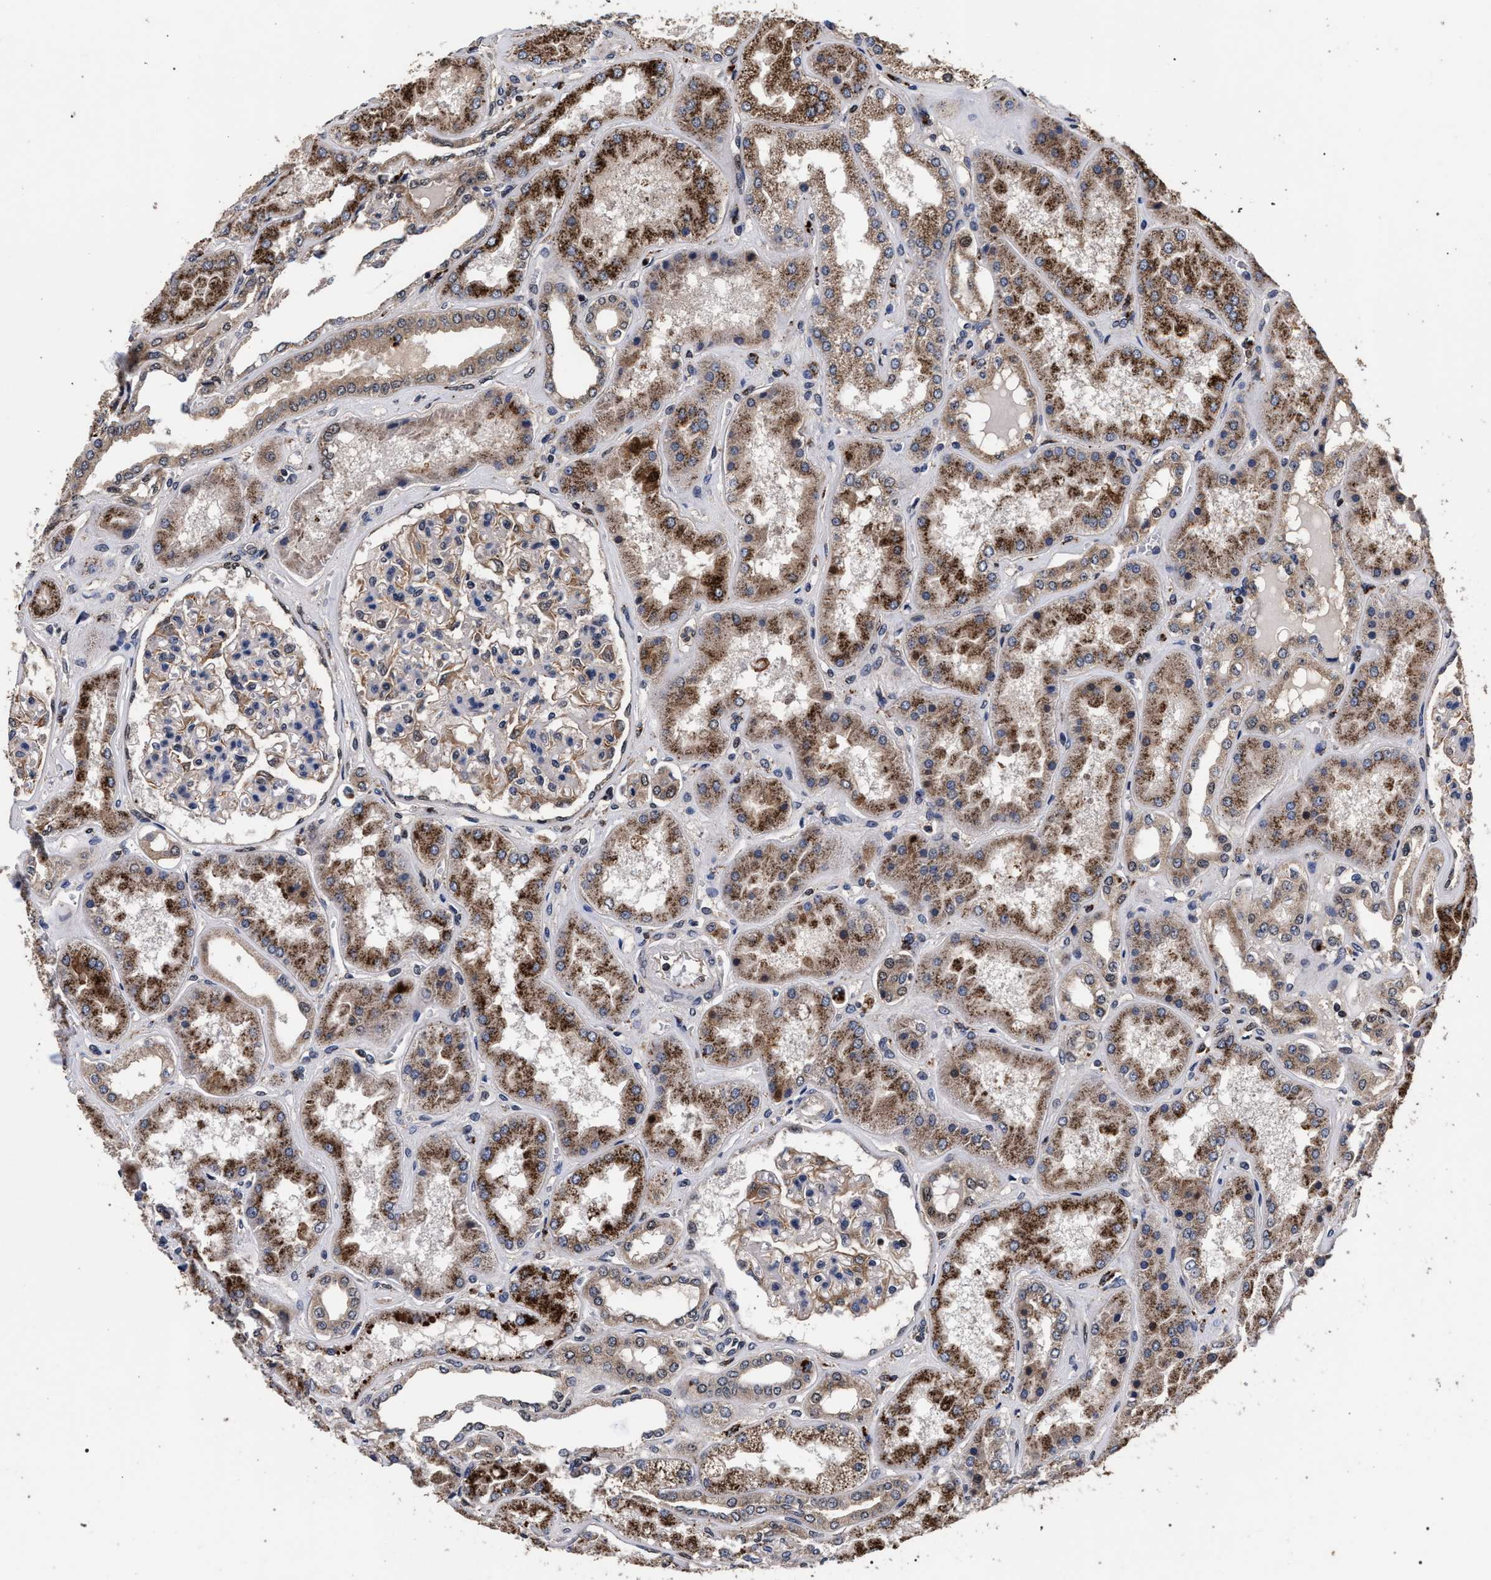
{"staining": {"intensity": "moderate", "quantity": "25%-75%", "location": "cytoplasmic/membranous,nuclear"}, "tissue": "kidney", "cell_type": "Cells in glomeruli", "image_type": "normal", "snomed": [{"axis": "morphology", "description": "Normal tissue, NOS"}, {"axis": "topography", "description": "Kidney"}], "caption": "This image shows IHC staining of normal human kidney, with medium moderate cytoplasmic/membranous,nuclear staining in about 25%-75% of cells in glomeruli.", "gene": "ACOX1", "patient": {"sex": "female", "age": 56}}